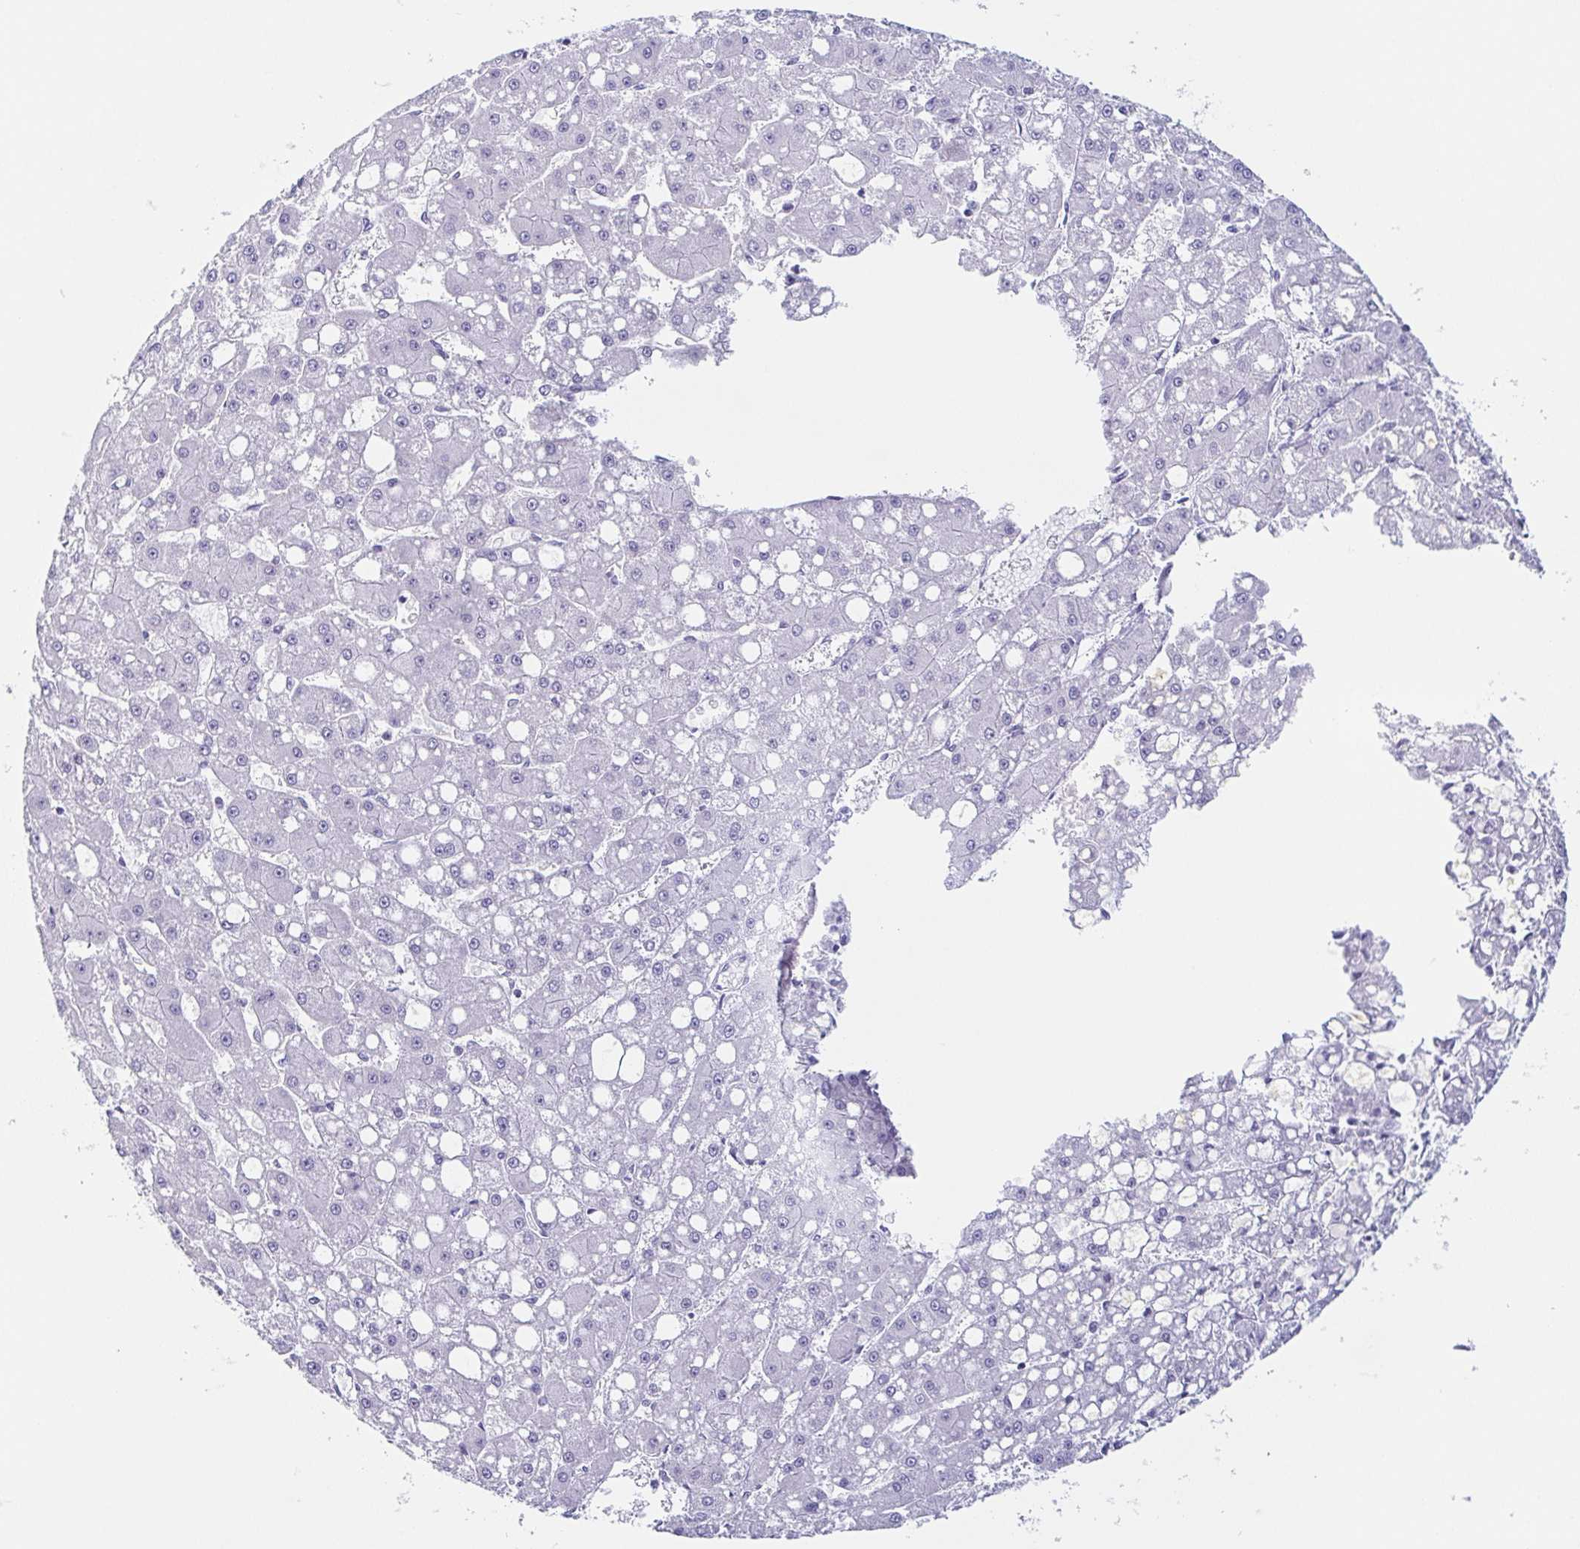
{"staining": {"intensity": "negative", "quantity": "none", "location": "none"}, "tissue": "liver cancer", "cell_type": "Tumor cells", "image_type": "cancer", "snomed": [{"axis": "morphology", "description": "Carcinoma, Hepatocellular, NOS"}, {"axis": "topography", "description": "Liver"}], "caption": "IHC histopathology image of human liver cancer stained for a protein (brown), which reveals no staining in tumor cells. The staining was performed using DAB (3,3'-diaminobenzidine) to visualize the protein expression in brown, while the nuclei were stained in blue with hematoxylin (Magnification: 20x).", "gene": "PRR27", "patient": {"sex": "male", "age": 67}}